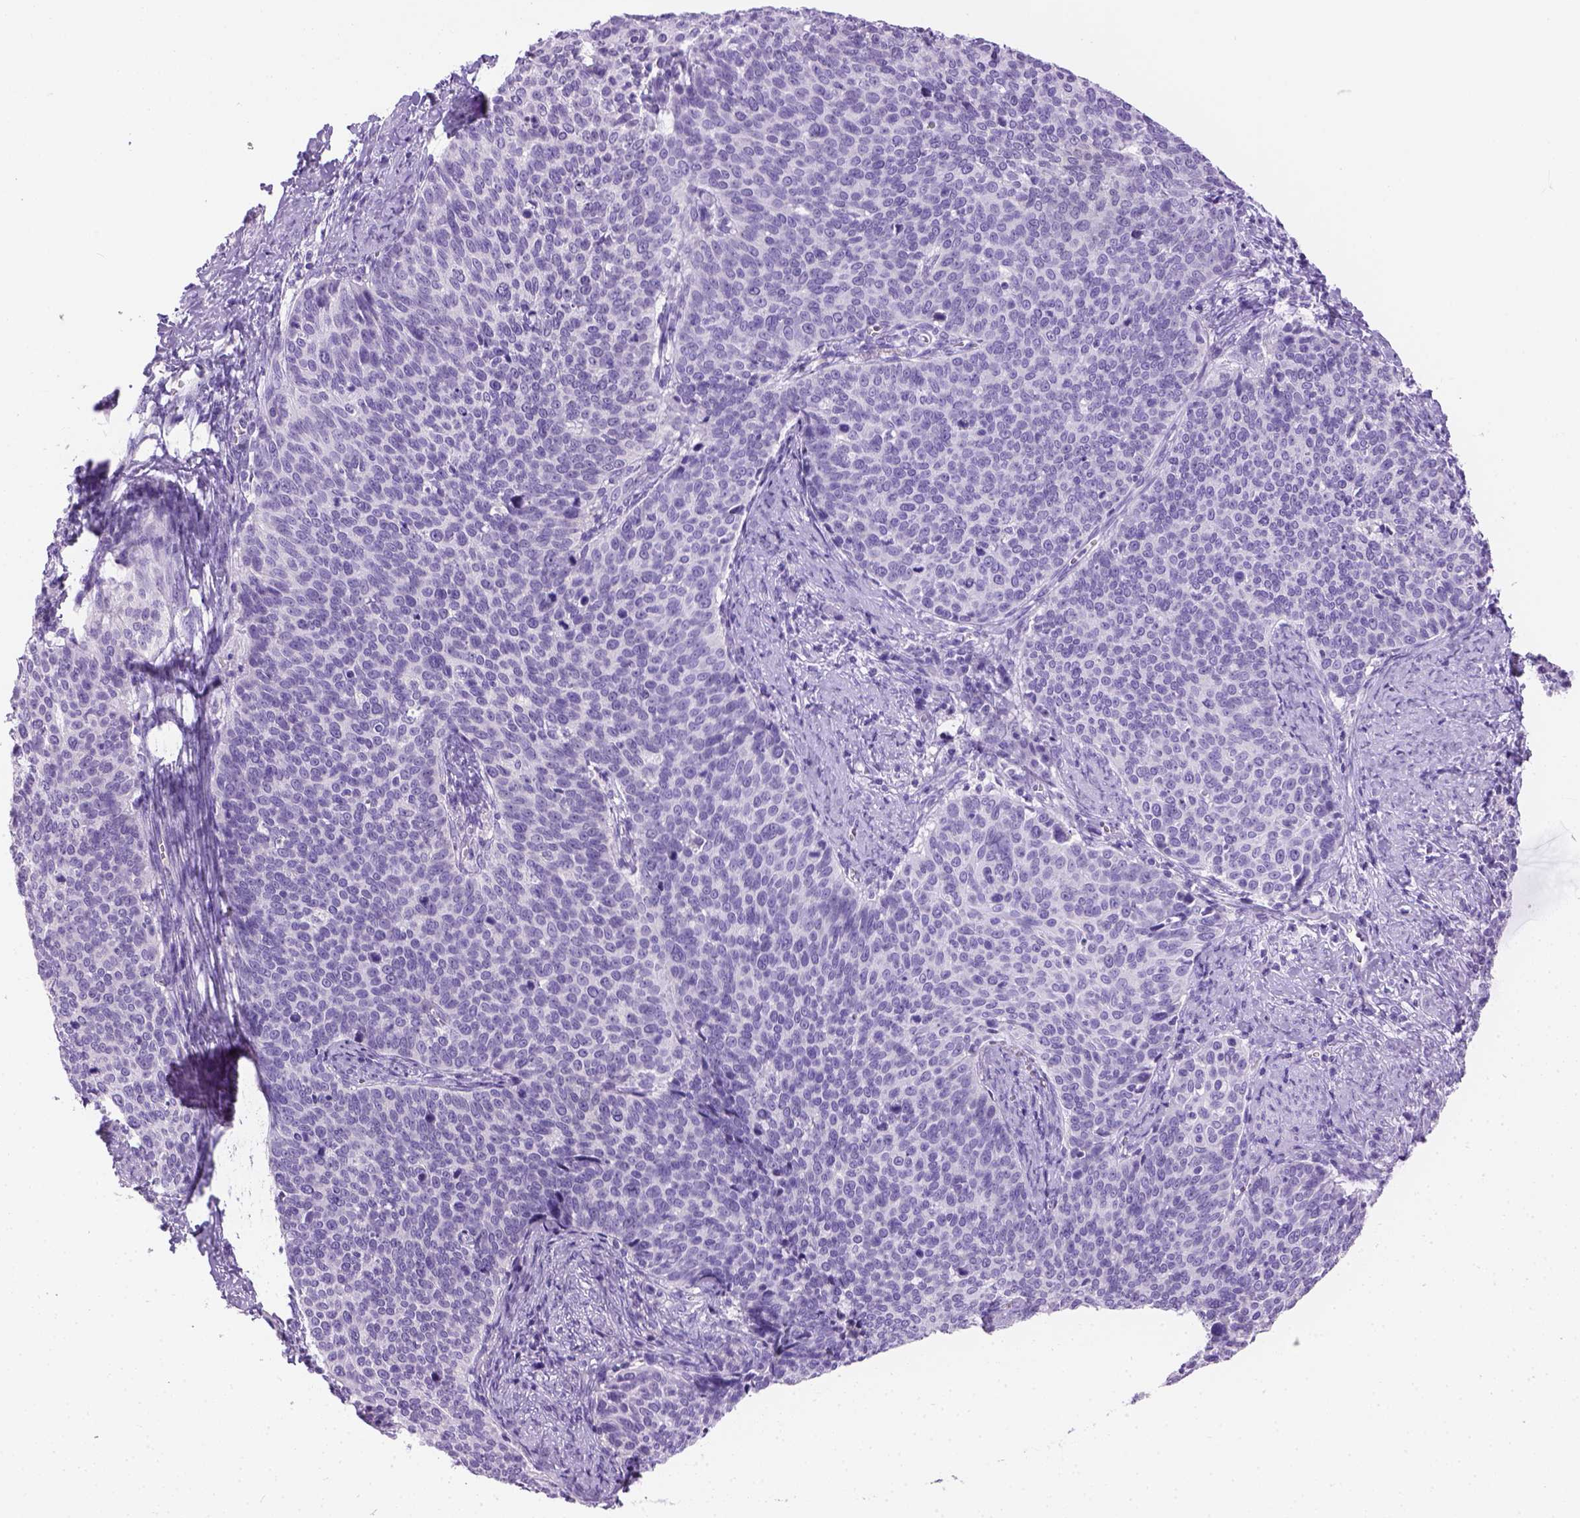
{"staining": {"intensity": "negative", "quantity": "none", "location": "none"}, "tissue": "cervical cancer", "cell_type": "Tumor cells", "image_type": "cancer", "snomed": [{"axis": "morphology", "description": "Normal tissue, NOS"}, {"axis": "morphology", "description": "Squamous cell carcinoma, NOS"}, {"axis": "topography", "description": "Cervix"}], "caption": "There is no significant staining in tumor cells of cervical squamous cell carcinoma. The staining was performed using DAB to visualize the protein expression in brown, while the nuclei were stained in blue with hematoxylin (Magnification: 20x).", "gene": "TMEM38A", "patient": {"sex": "female", "age": 39}}